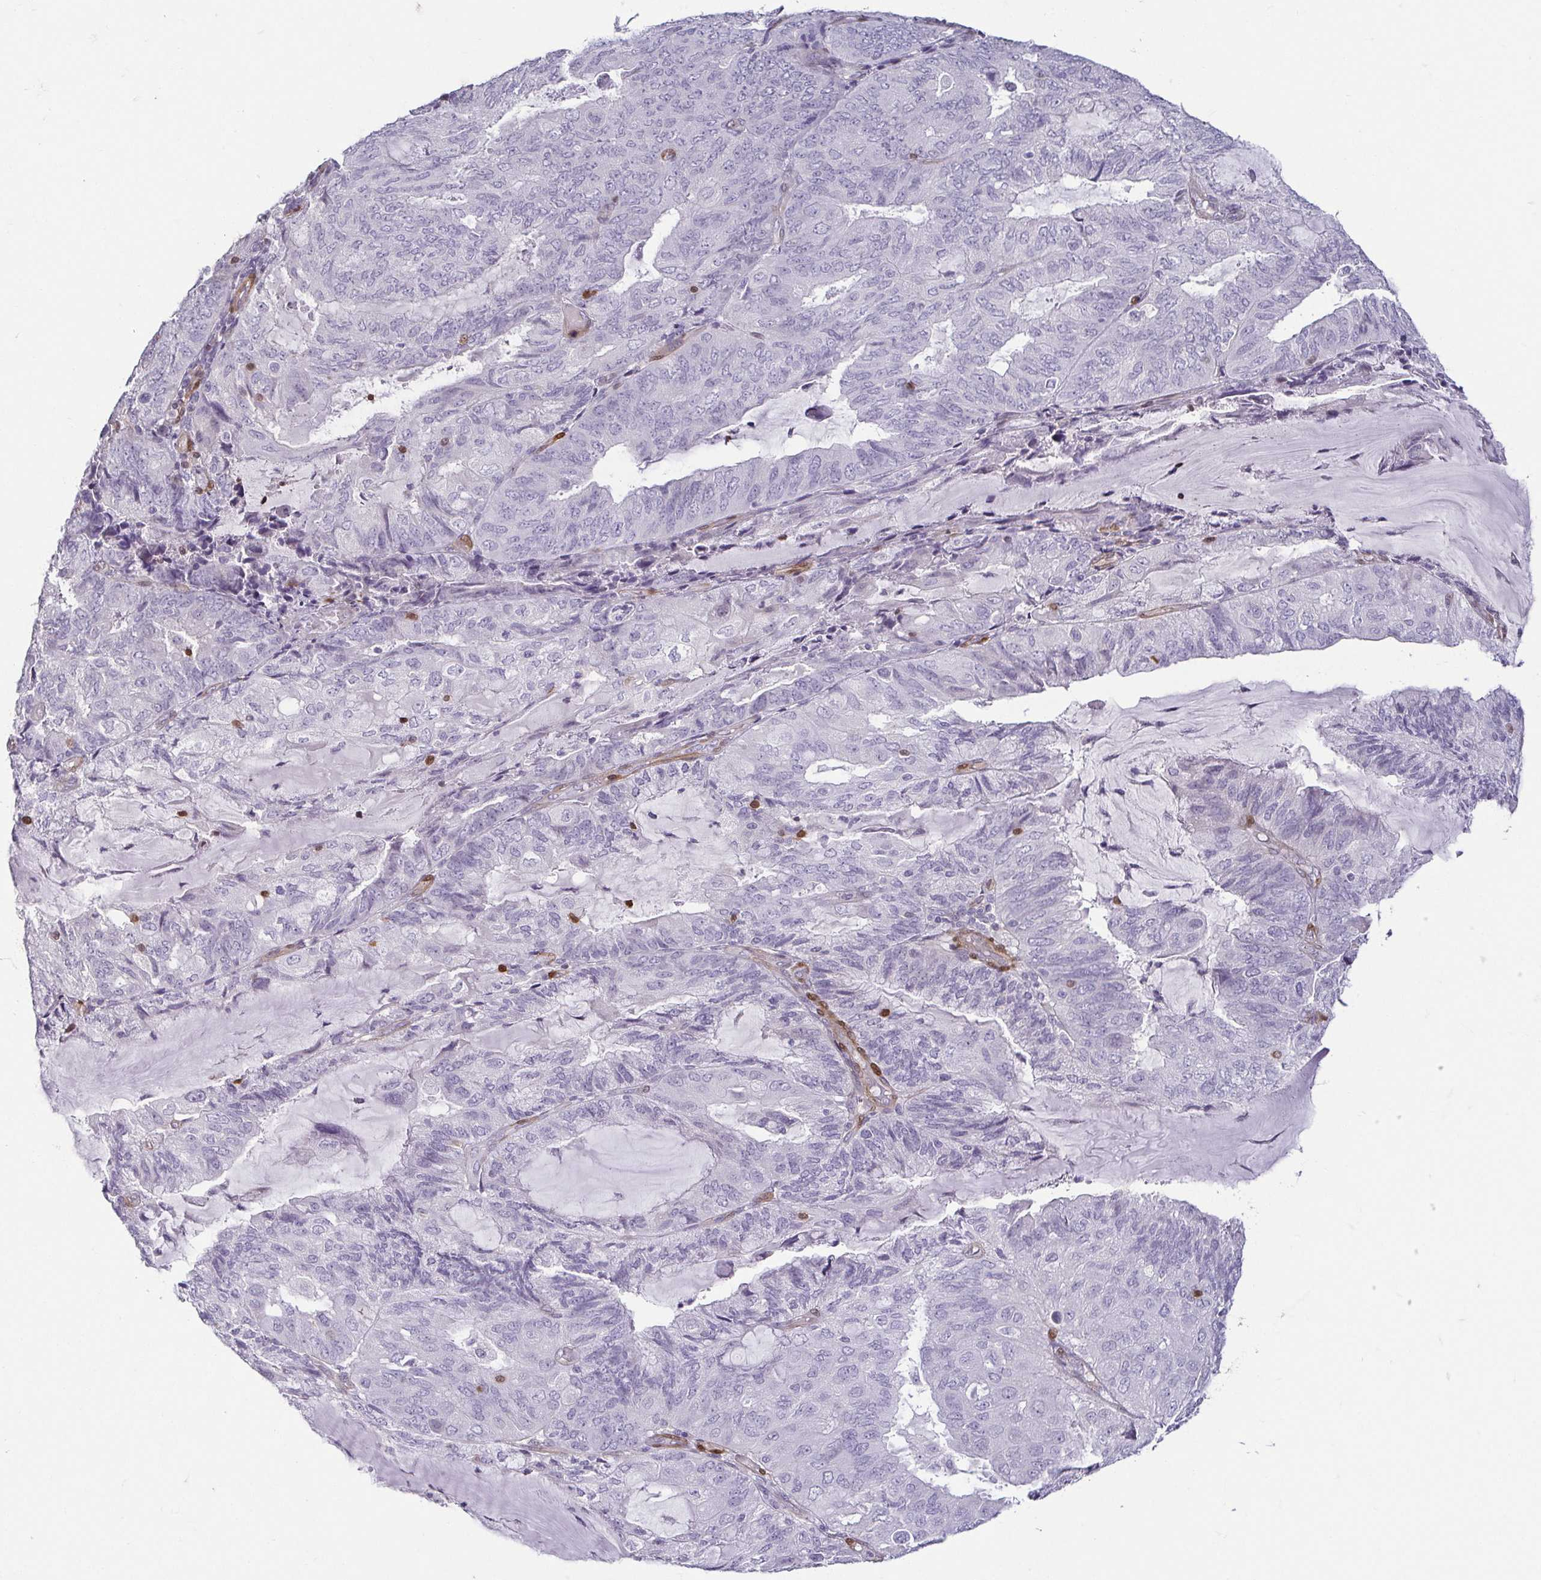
{"staining": {"intensity": "negative", "quantity": "none", "location": "none"}, "tissue": "endometrial cancer", "cell_type": "Tumor cells", "image_type": "cancer", "snomed": [{"axis": "morphology", "description": "Adenocarcinoma, NOS"}, {"axis": "topography", "description": "Endometrium"}], "caption": "A micrograph of human endometrial cancer is negative for staining in tumor cells. (DAB (3,3'-diaminobenzidine) immunohistochemistry (IHC), high magnification).", "gene": "HOPX", "patient": {"sex": "female", "age": 81}}